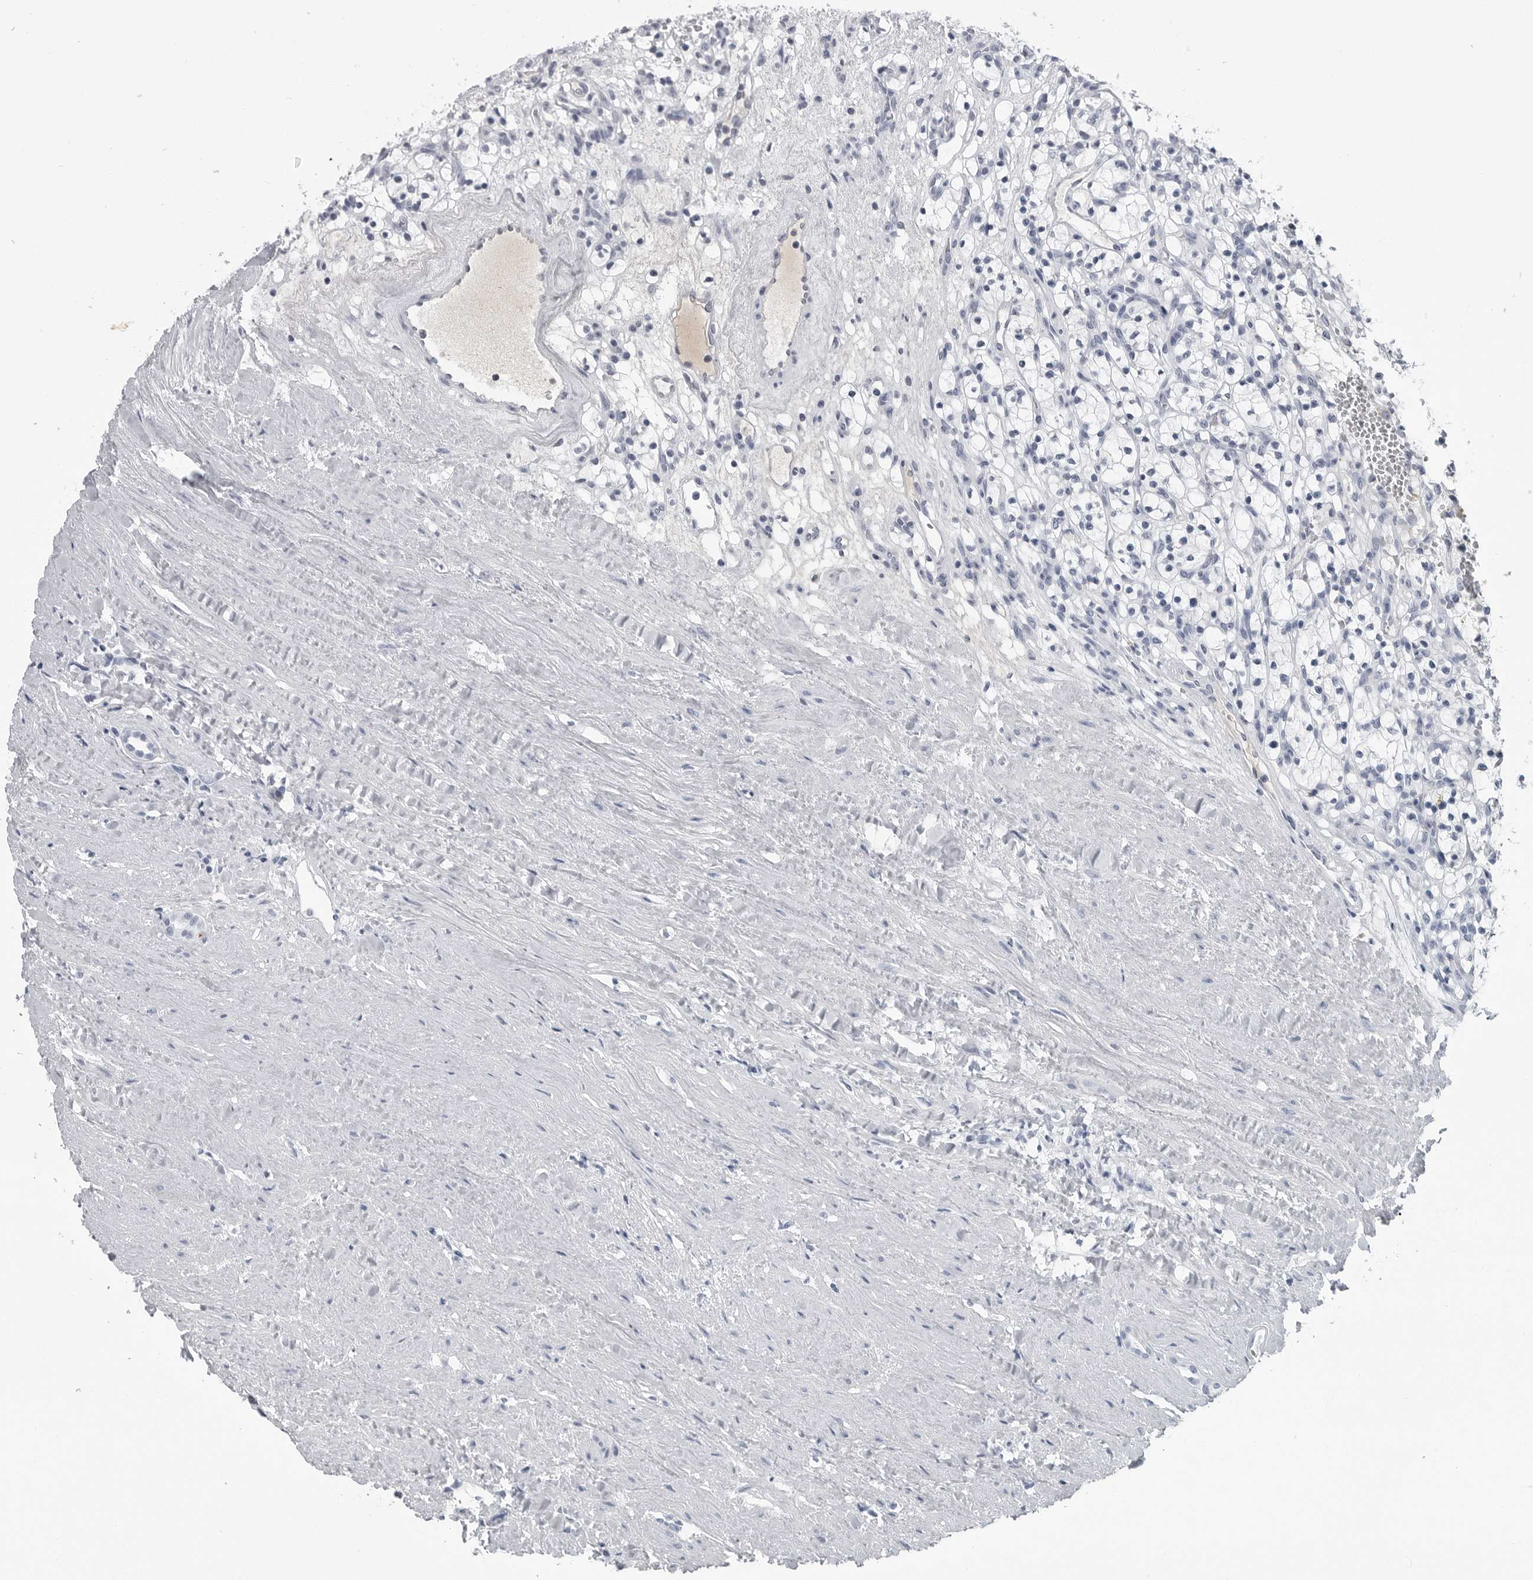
{"staining": {"intensity": "negative", "quantity": "none", "location": "none"}, "tissue": "renal cancer", "cell_type": "Tumor cells", "image_type": "cancer", "snomed": [{"axis": "morphology", "description": "Adenocarcinoma, NOS"}, {"axis": "topography", "description": "Kidney"}], "caption": "Immunohistochemistry micrograph of renal cancer (adenocarcinoma) stained for a protein (brown), which exhibits no positivity in tumor cells.", "gene": "AMPD1", "patient": {"sex": "female", "age": 57}}